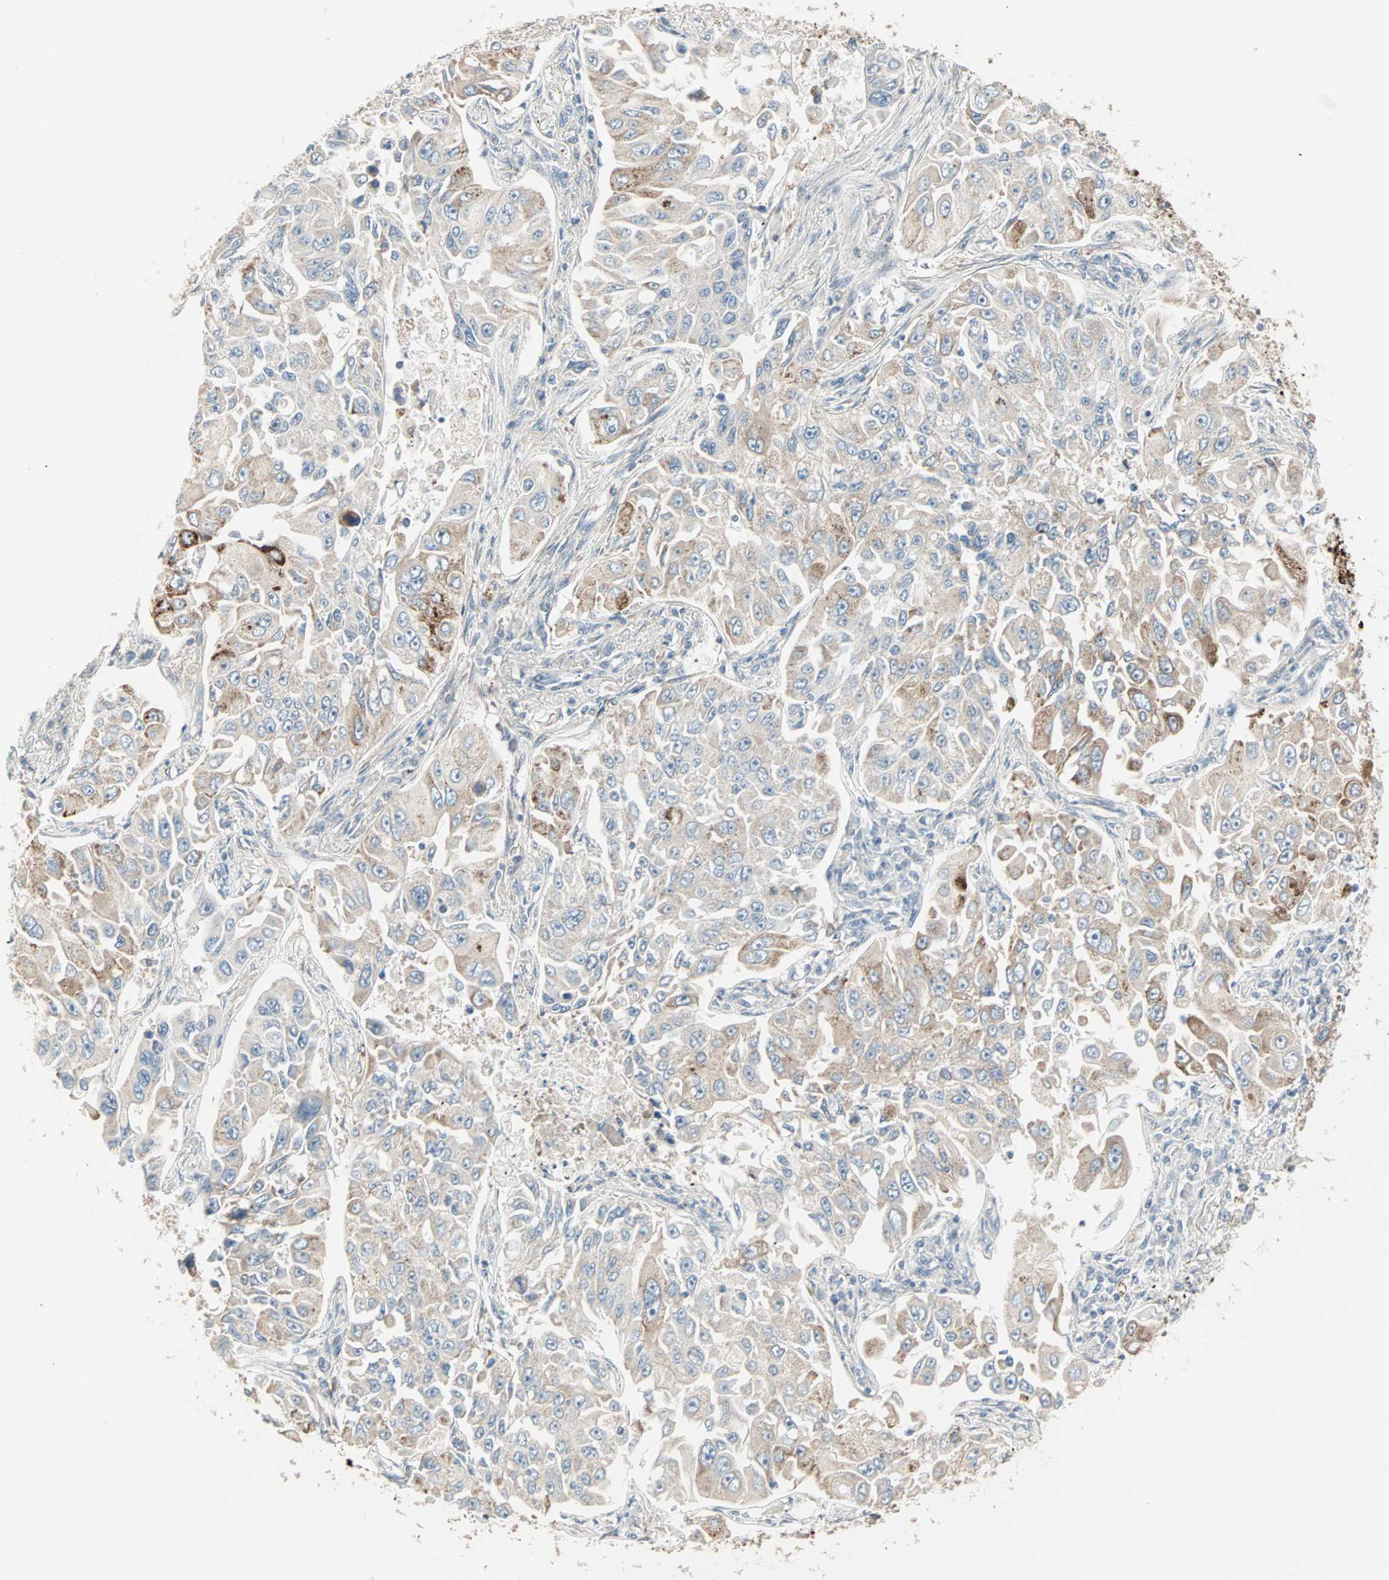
{"staining": {"intensity": "moderate", "quantity": ">75%", "location": "cytoplasmic/membranous"}, "tissue": "lung cancer", "cell_type": "Tumor cells", "image_type": "cancer", "snomed": [{"axis": "morphology", "description": "Adenocarcinoma, NOS"}, {"axis": "topography", "description": "Lung"}], "caption": "Lung cancer was stained to show a protein in brown. There is medium levels of moderate cytoplasmic/membranous expression in about >75% of tumor cells.", "gene": "ZFP36", "patient": {"sex": "male", "age": 84}}